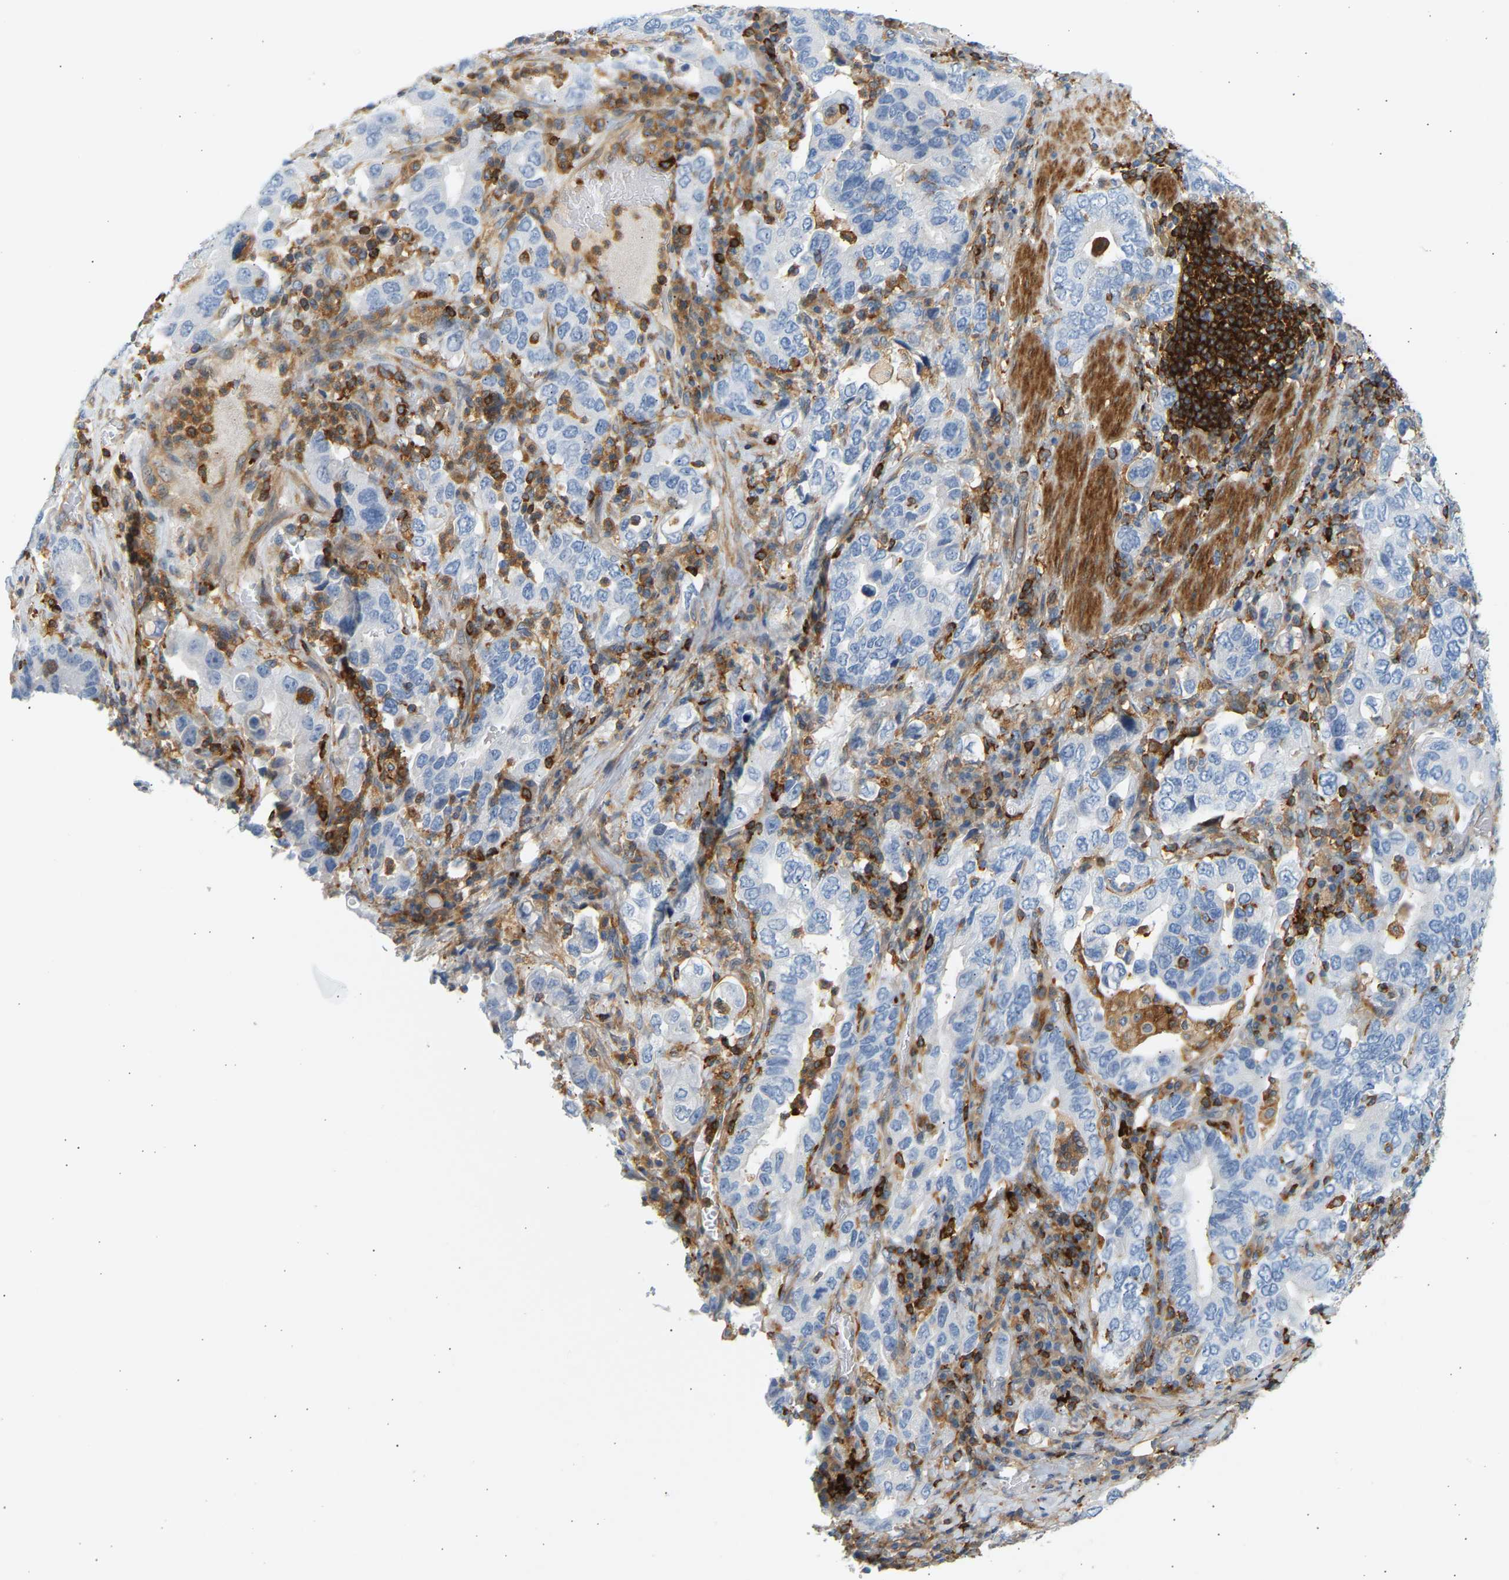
{"staining": {"intensity": "negative", "quantity": "none", "location": "none"}, "tissue": "stomach cancer", "cell_type": "Tumor cells", "image_type": "cancer", "snomed": [{"axis": "morphology", "description": "Adenocarcinoma, NOS"}, {"axis": "topography", "description": "Stomach, upper"}], "caption": "Protein analysis of stomach adenocarcinoma shows no significant expression in tumor cells.", "gene": "FNBP1", "patient": {"sex": "male", "age": 62}}